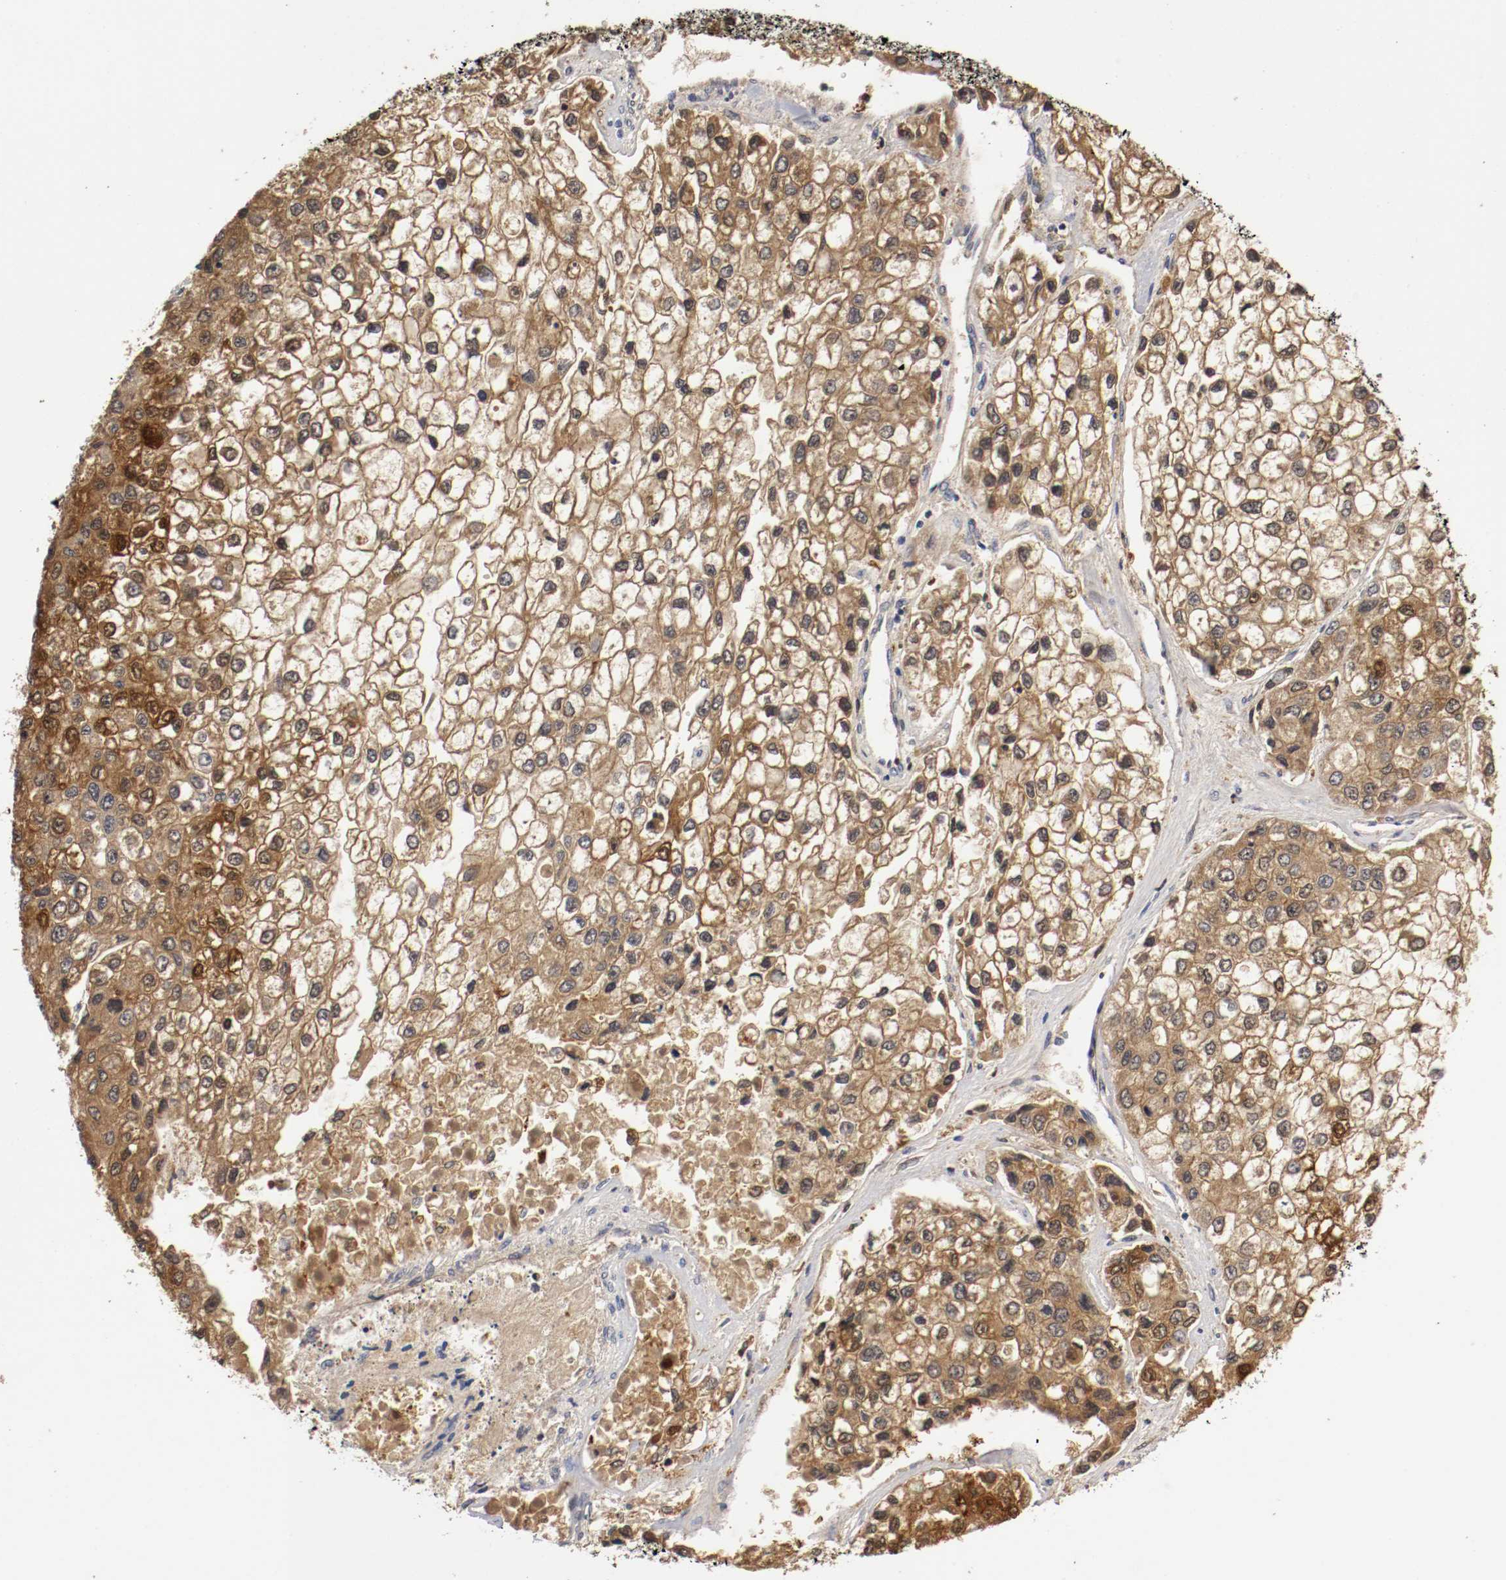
{"staining": {"intensity": "strong", "quantity": "25%-75%", "location": "cytoplasmic/membranous,nuclear"}, "tissue": "liver cancer", "cell_type": "Tumor cells", "image_type": "cancer", "snomed": [{"axis": "morphology", "description": "Carcinoma, Hepatocellular, NOS"}, {"axis": "topography", "description": "Liver"}], "caption": "High-power microscopy captured an immunohistochemistry photomicrograph of liver hepatocellular carcinoma, revealing strong cytoplasmic/membranous and nuclear positivity in about 25%-75% of tumor cells.", "gene": "TNFRSF1B", "patient": {"sex": "female", "age": 66}}